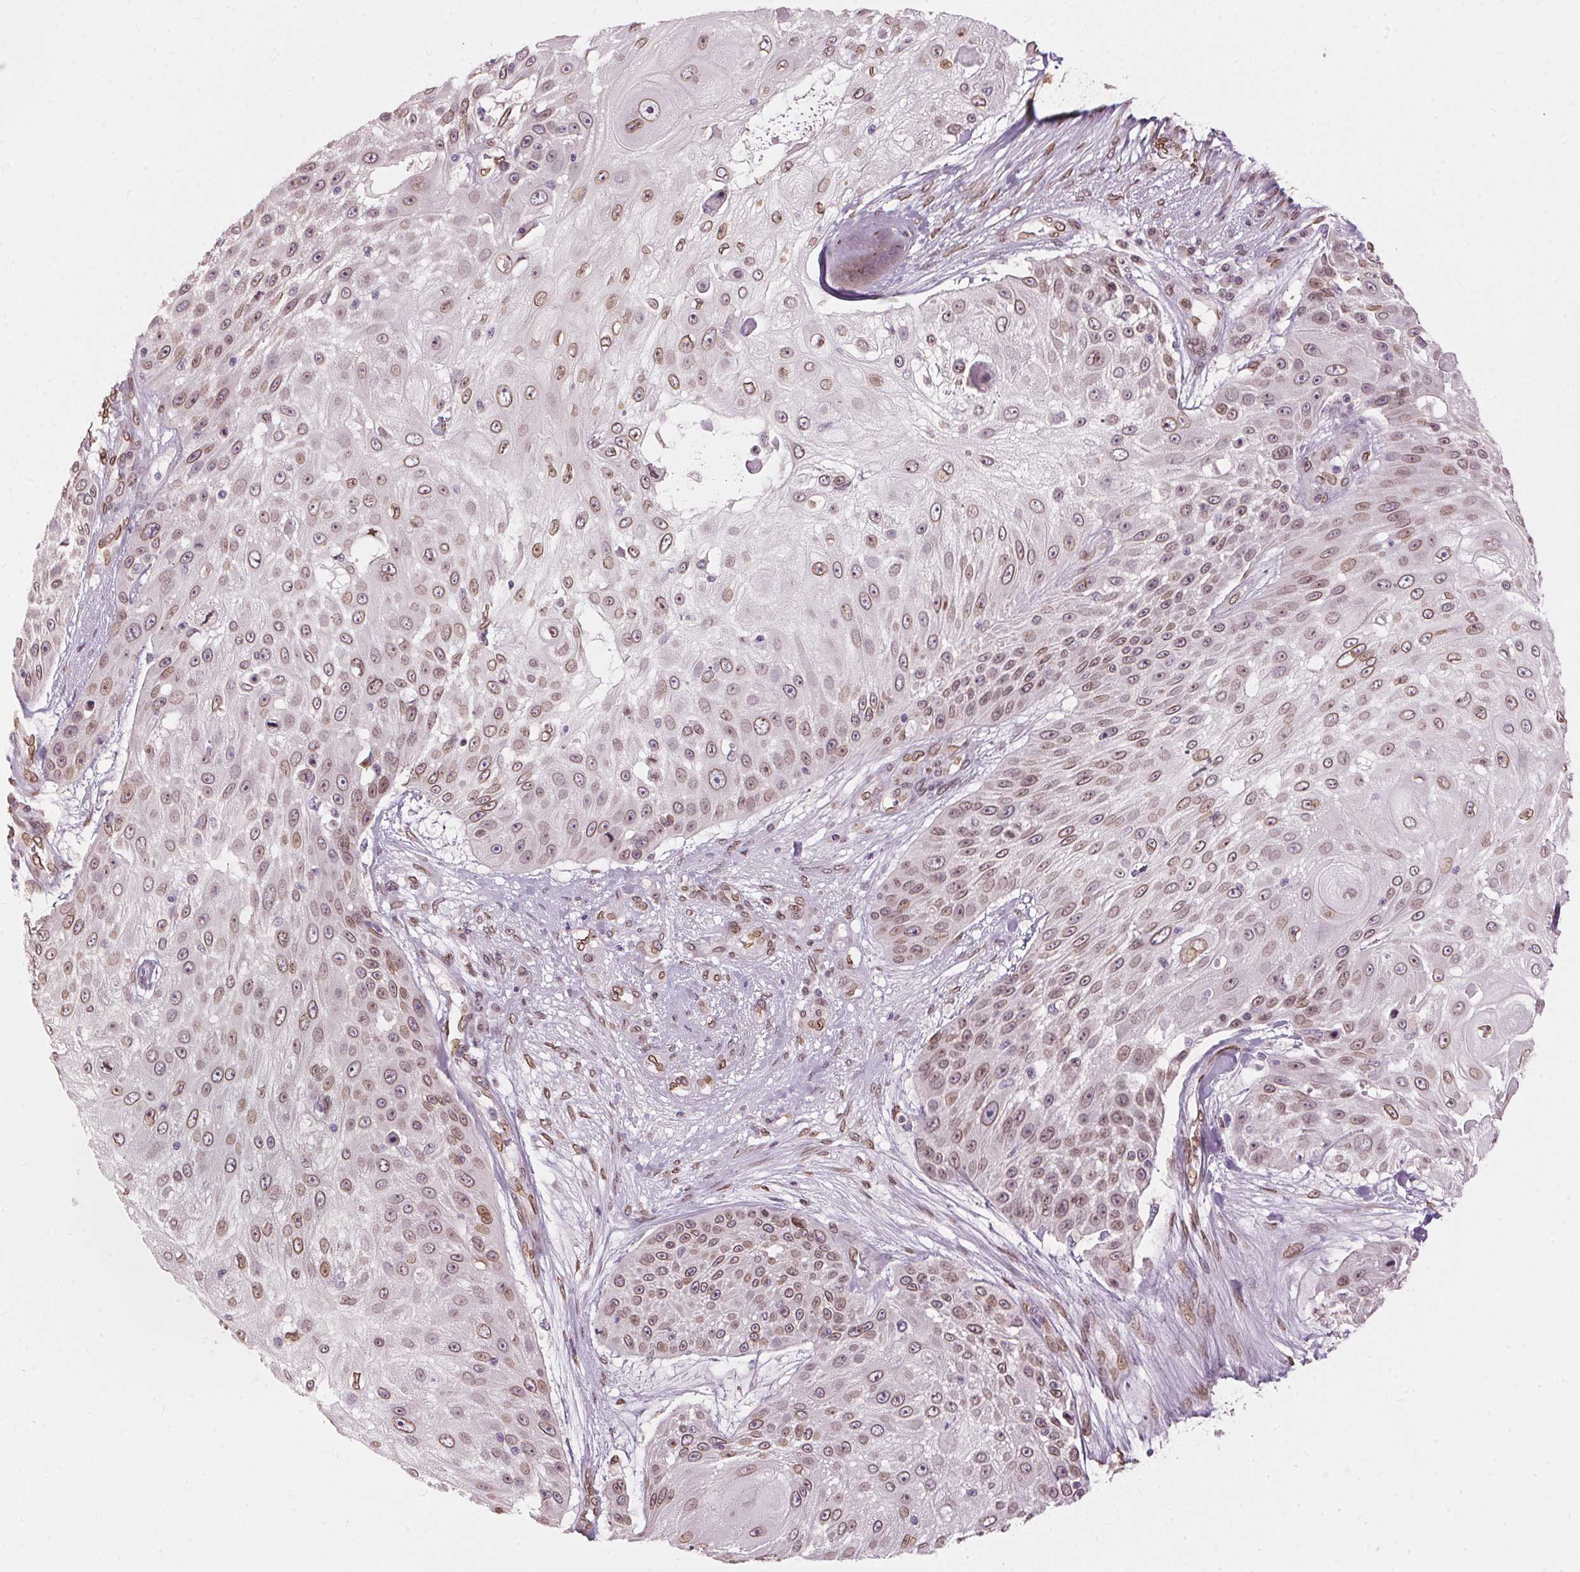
{"staining": {"intensity": "moderate", "quantity": ">75%", "location": "cytoplasmic/membranous,nuclear"}, "tissue": "skin cancer", "cell_type": "Tumor cells", "image_type": "cancer", "snomed": [{"axis": "morphology", "description": "Squamous cell carcinoma, NOS"}, {"axis": "topography", "description": "Skin"}], "caption": "A photomicrograph of human skin cancer stained for a protein displays moderate cytoplasmic/membranous and nuclear brown staining in tumor cells.", "gene": "TMEM175", "patient": {"sex": "female", "age": 86}}